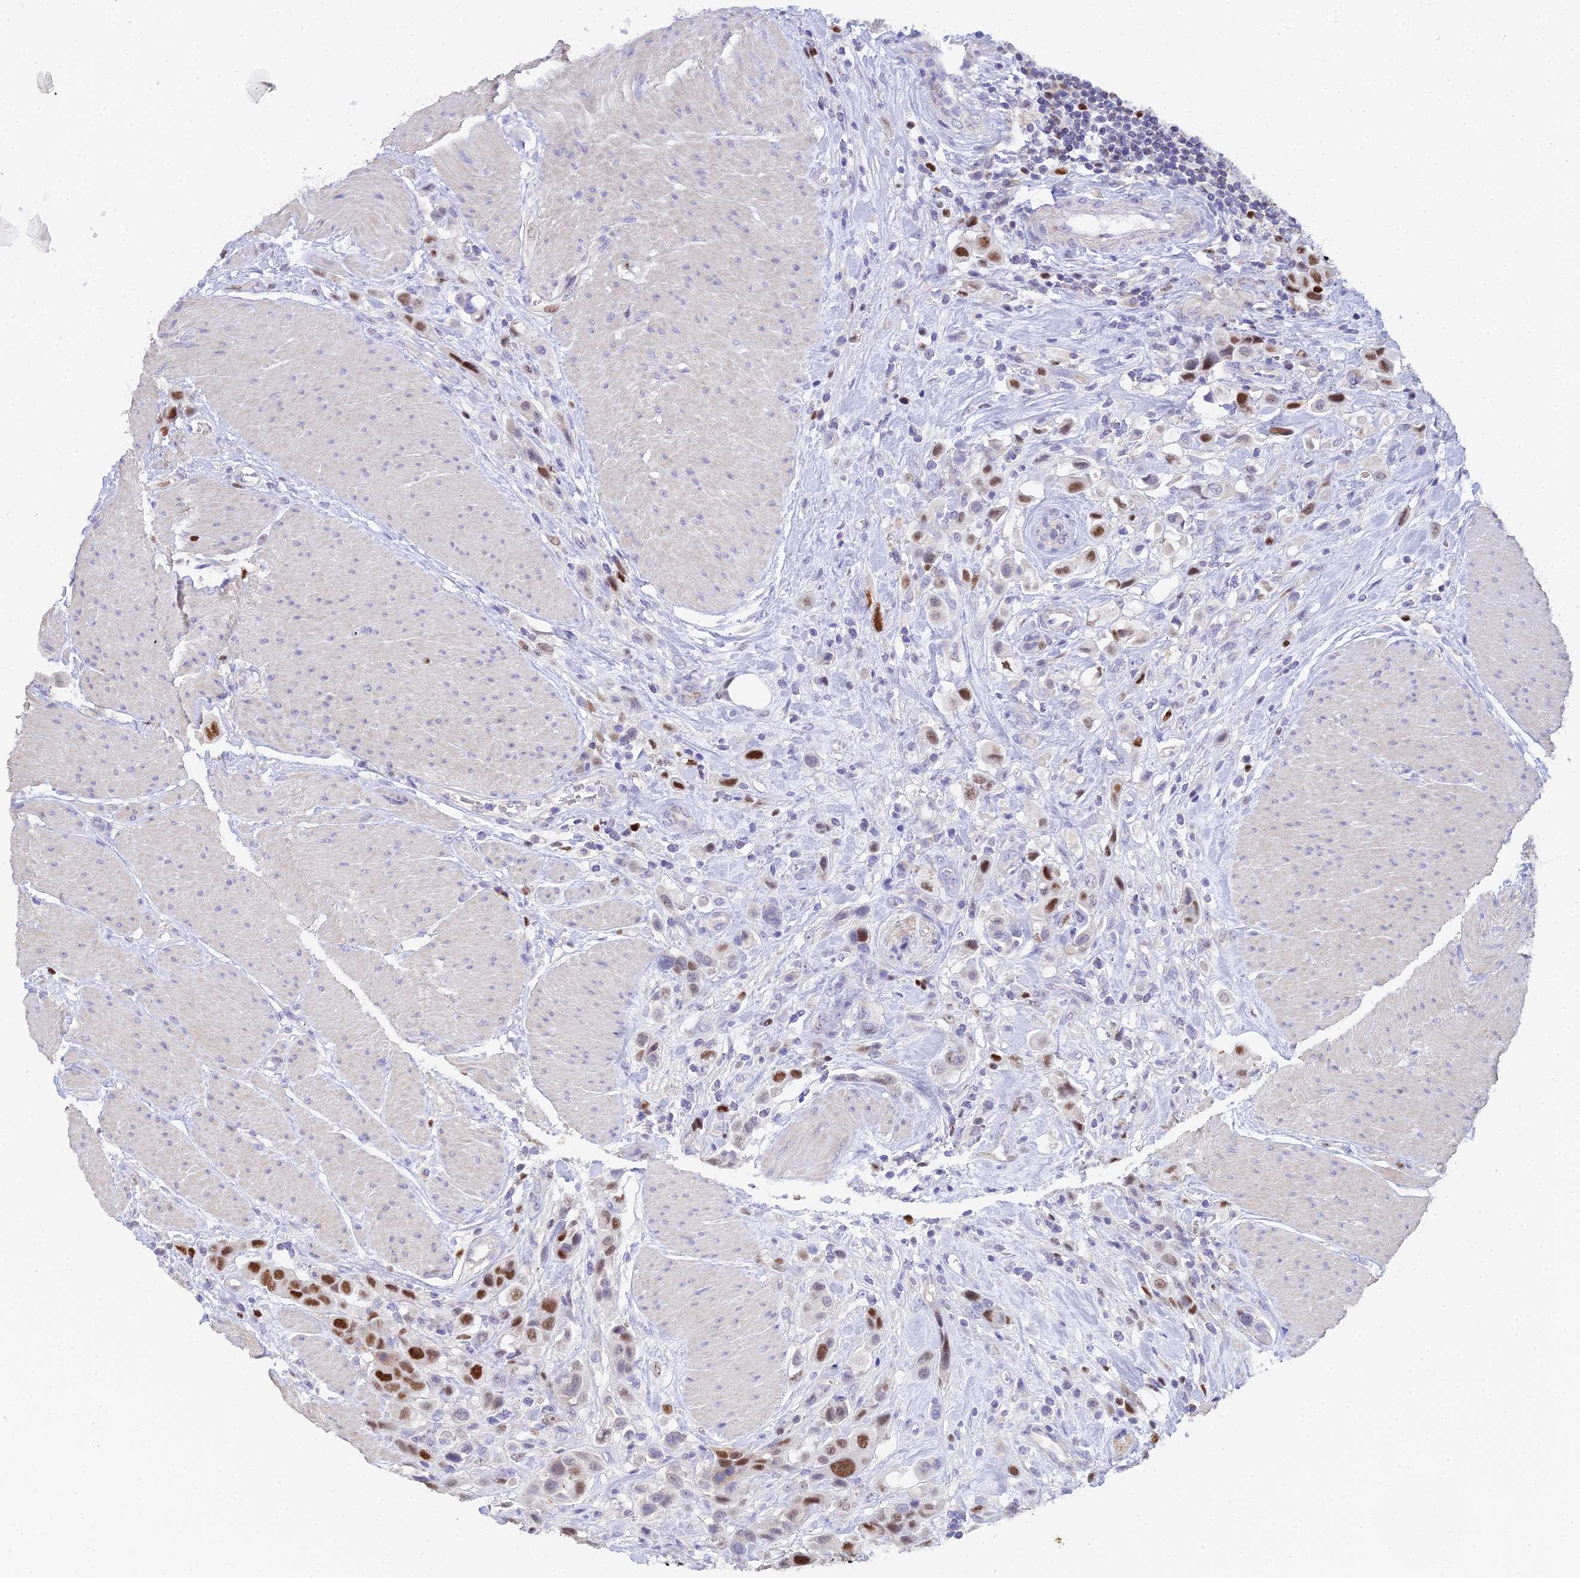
{"staining": {"intensity": "strong", "quantity": "25%-75%", "location": "nuclear"}, "tissue": "urothelial cancer", "cell_type": "Tumor cells", "image_type": "cancer", "snomed": [{"axis": "morphology", "description": "Urothelial carcinoma, High grade"}, {"axis": "topography", "description": "Urinary bladder"}], "caption": "There is high levels of strong nuclear staining in tumor cells of urothelial cancer, as demonstrated by immunohistochemical staining (brown color).", "gene": "MCM2", "patient": {"sex": "male", "age": 50}}